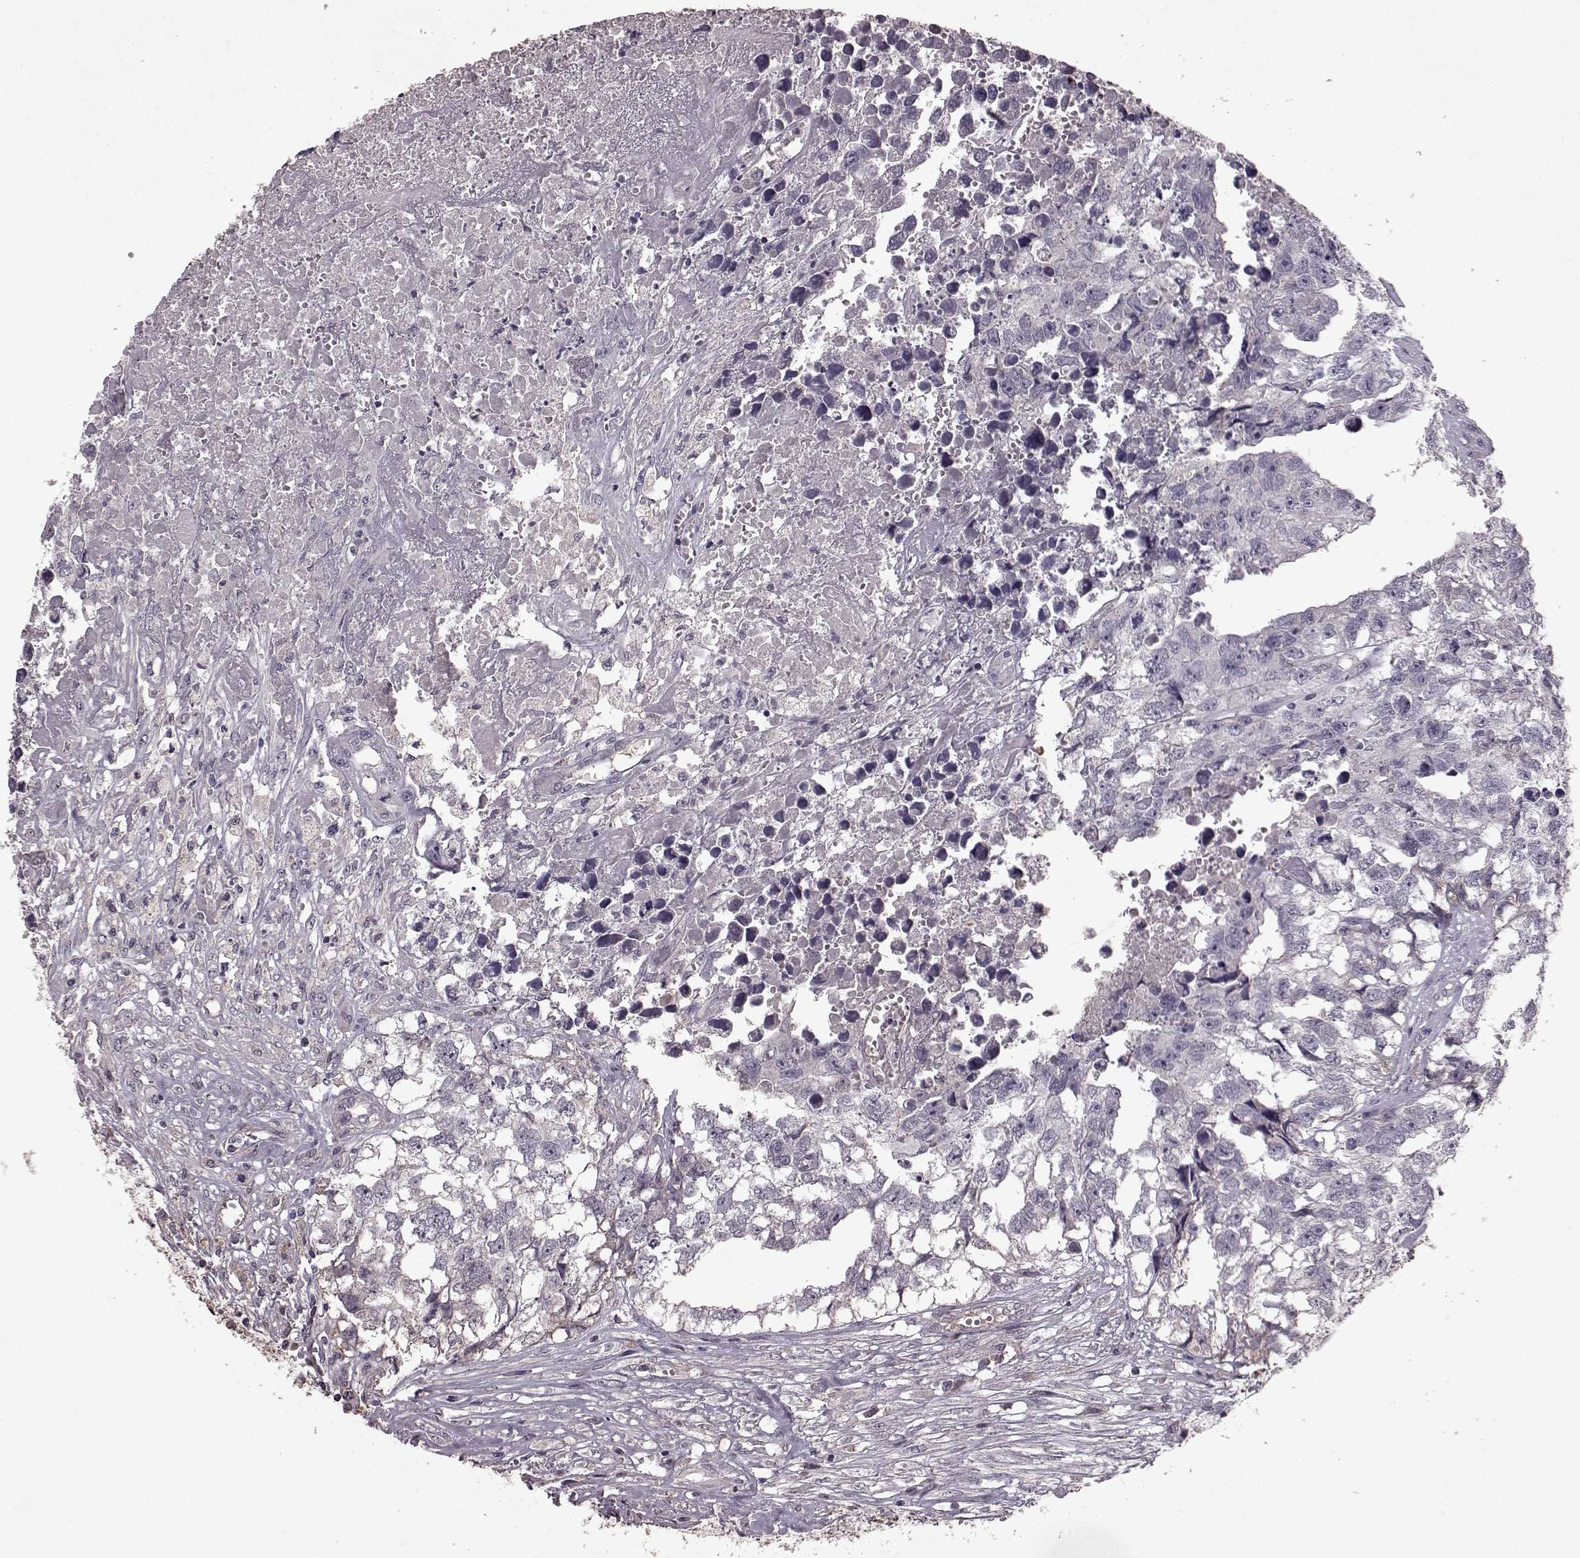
{"staining": {"intensity": "negative", "quantity": "none", "location": "none"}, "tissue": "testis cancer", "cell_type": "Tumor cells", "image_type": "cancer", "snomed": [{"axis": "morphology", "description": "Carcinoma, Embryonal, NOS"}, {"axis": "morphology", "description": "Teratoma, malignant, NOS"}, {"axis": "topography", "description": "Testis"}], "caption": "A histopathology image of human testis cancer (embryonal carcinoma) is negative for staining in tumor cells. Brightfield microscopy of IHC stained with DAB (brown) and hematoxylin (blue), captured at high magnification.", "gene": "FRRS1L", "patient": {"sex": "male", "age": 44}}